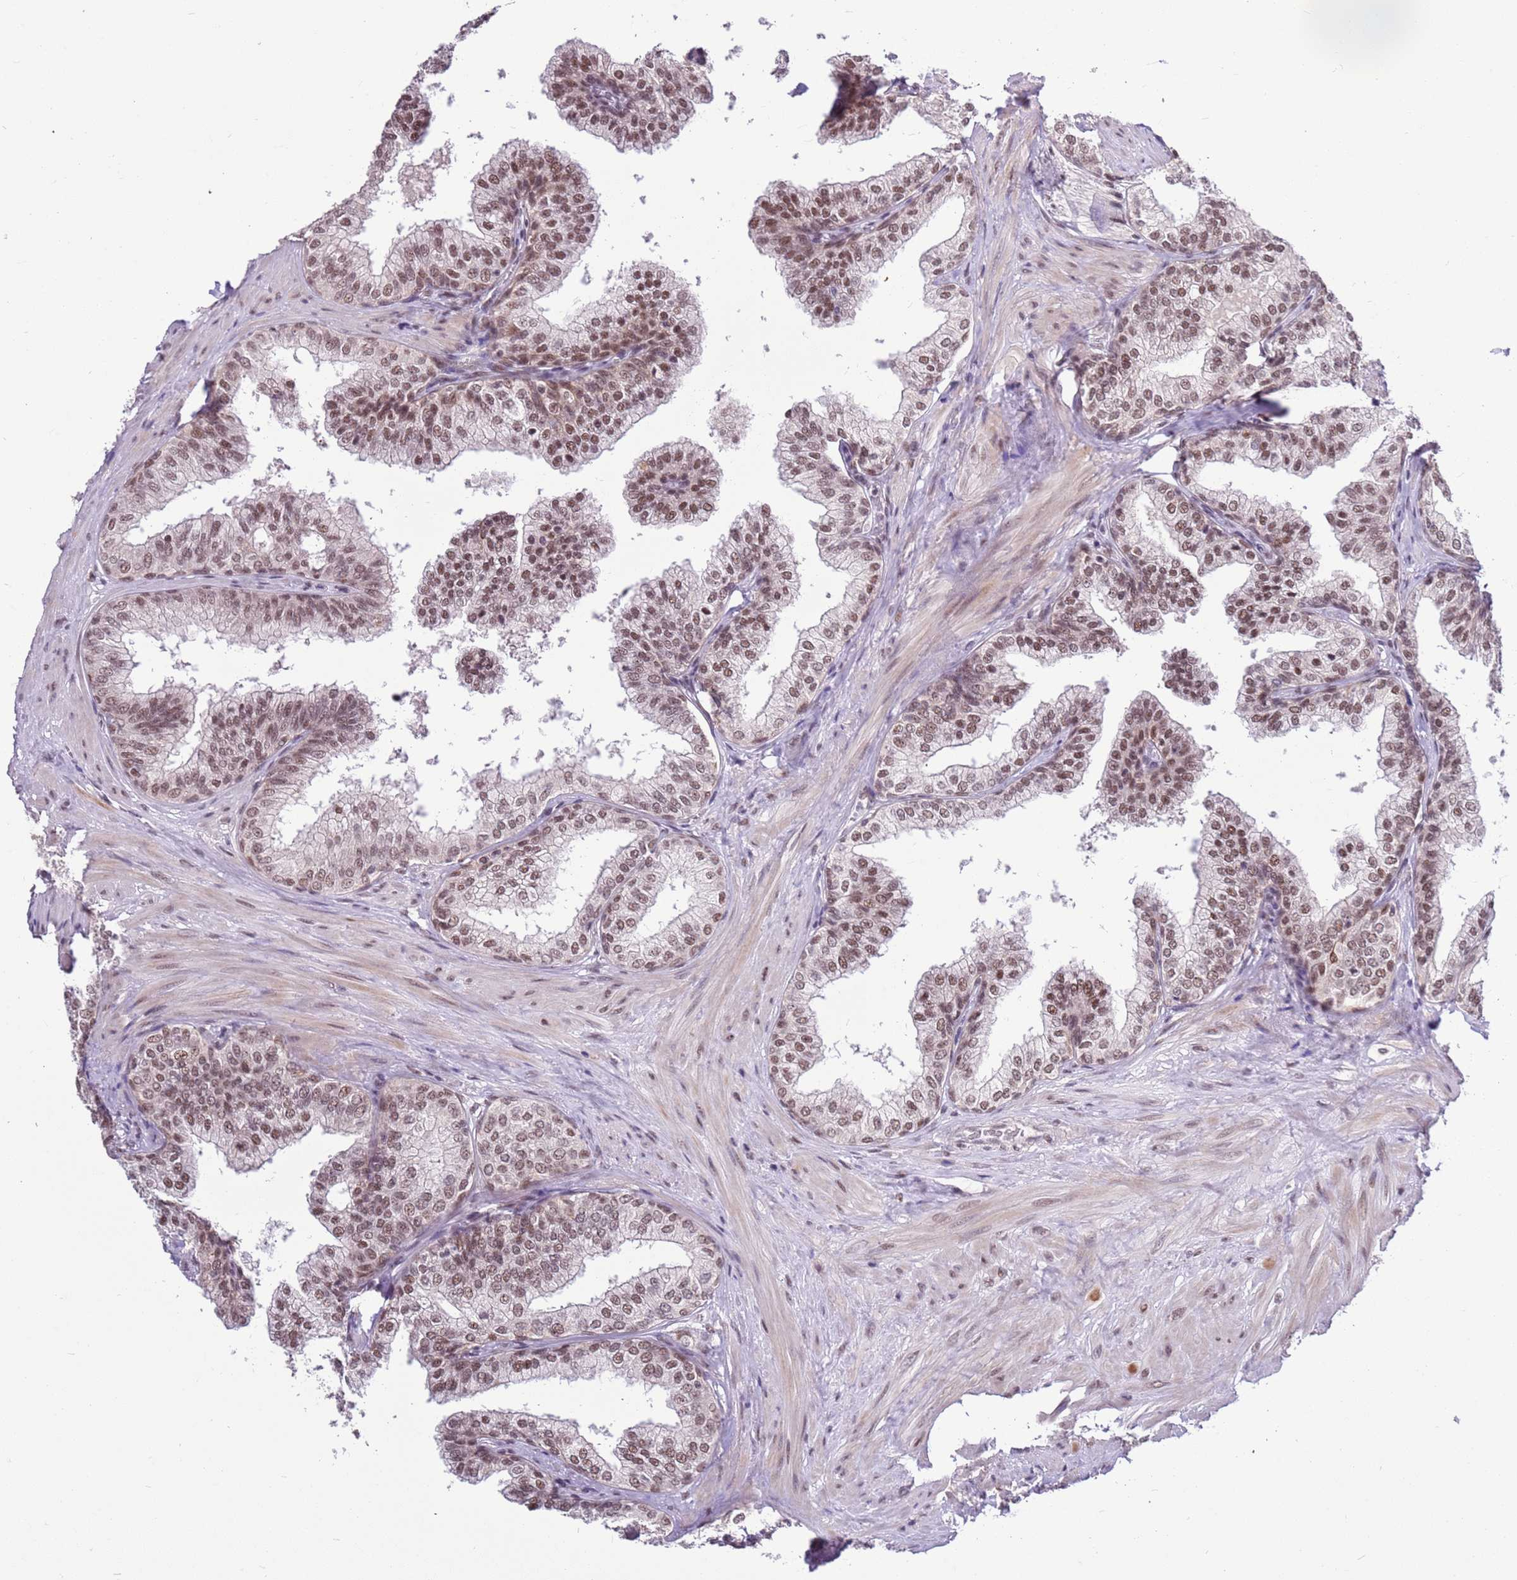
{"staining": {"intensity": "moderate", "quantity": "25%-75%", "location": "cytoplasmic/membranous,nuclear"}, "tissue": "prostate", "cell_type": "Glandular cells", "image_type": "normal", "snomed": [{"axis": "morphology", "description": "Normal tissue, NOS"}, {"axis": "topography", "description": "Prostate"}], "caption": "Immunohistochemistry (DAB) staining of benign prostate demonstrates moderate cytoplasmic/membranous,nuclear protein staining in approximately 25%-75% of glandular cells.", "gene": "AKAP8L", "patient": {"sex": "male", "age": 60}}